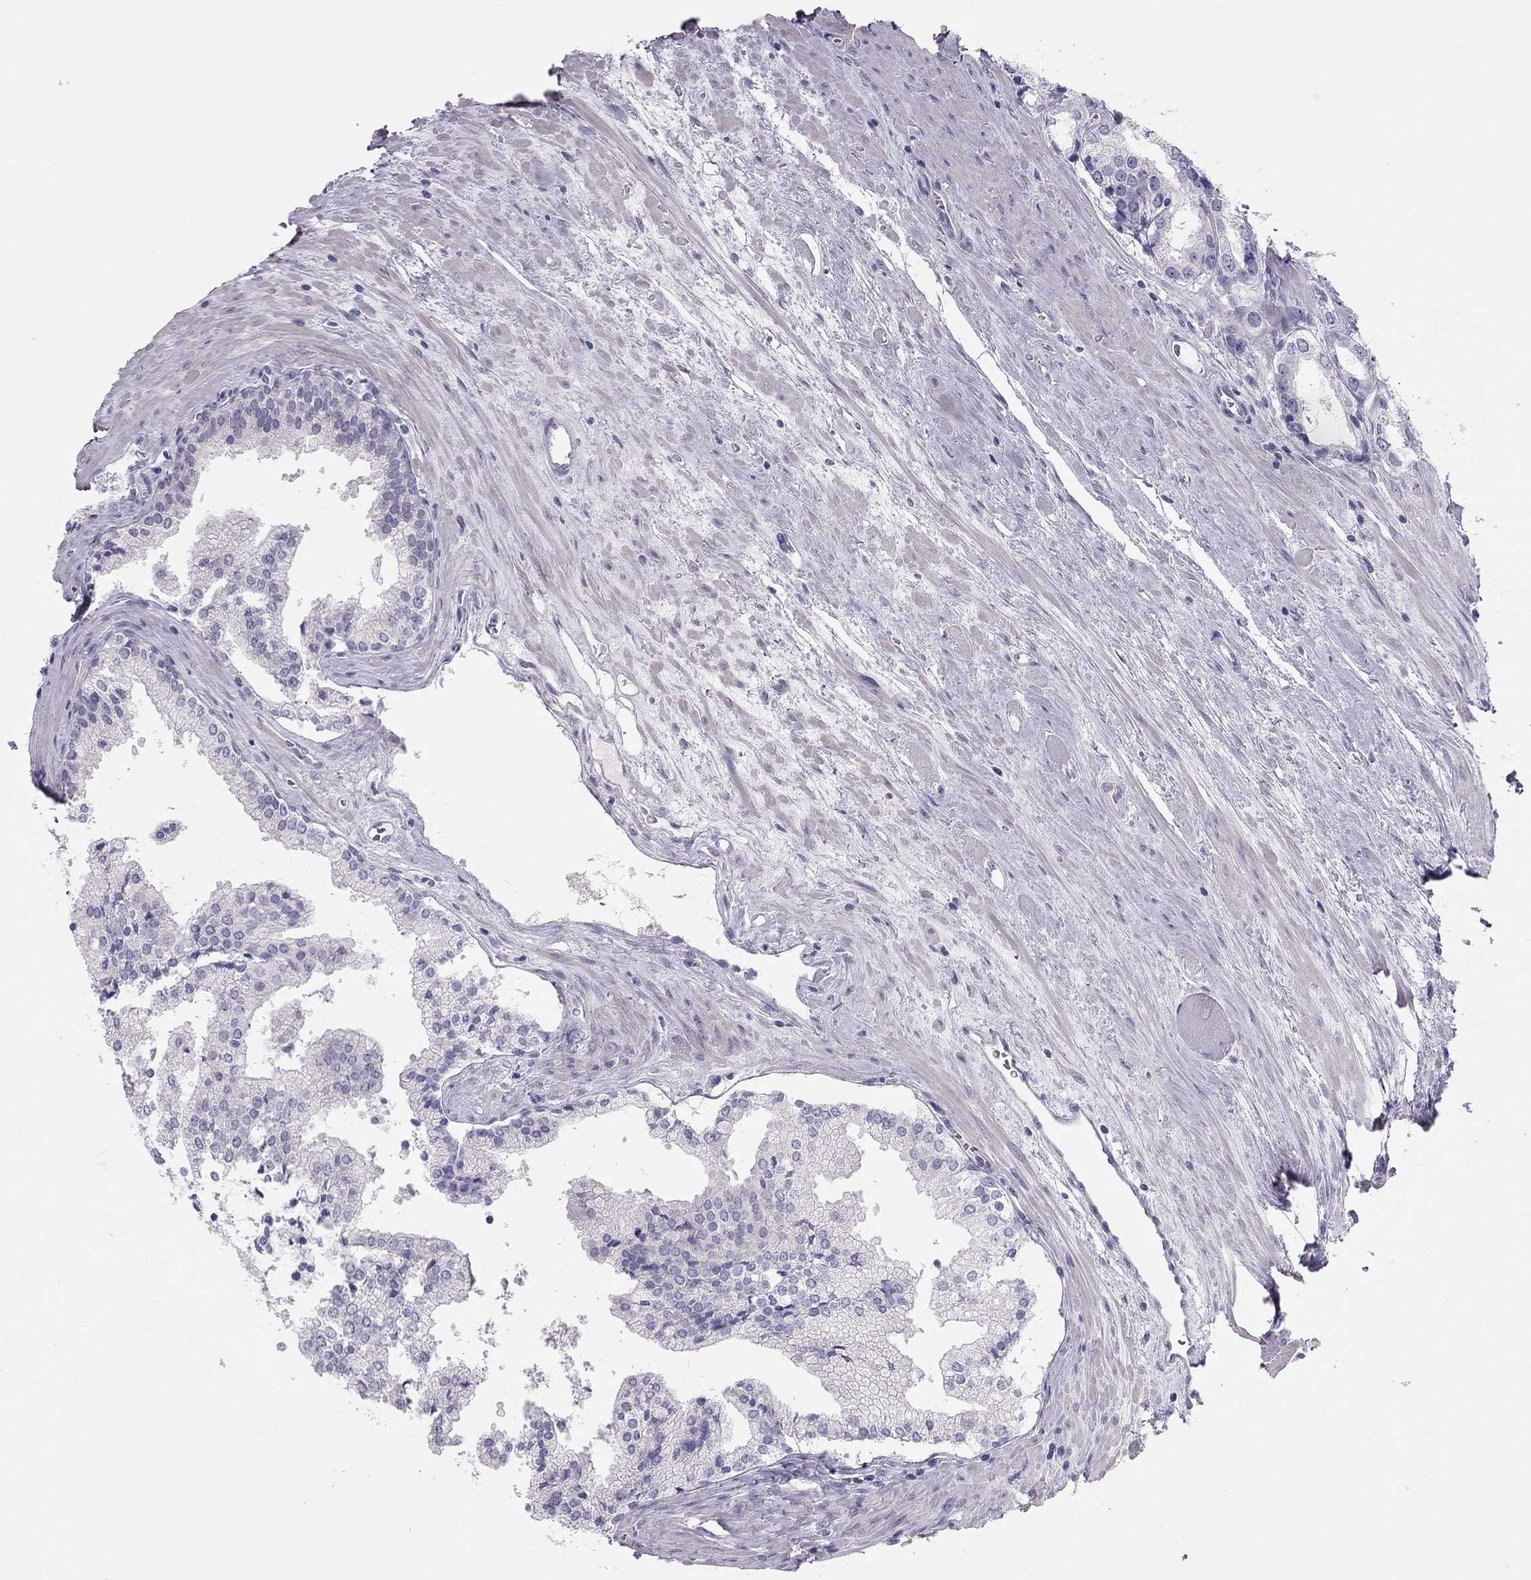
{"staining": {"intensity": "negative", "quantity": "none", "location": "none"}, "tissue": "prostate cancer", "cell_type": "Tumor cells", "image_type": "cancer", "snomed": [{"axis": "morphology", "description": "Adenocarcinoma, NOS"}, {"axis": "topography", "description": "Prostate"}], "caption": "Tumor cells show no significant protein expression in adenocarcinoma (prostate).", "gene": "SPATA12", "patient": {"sex": "male", "age": 72}}